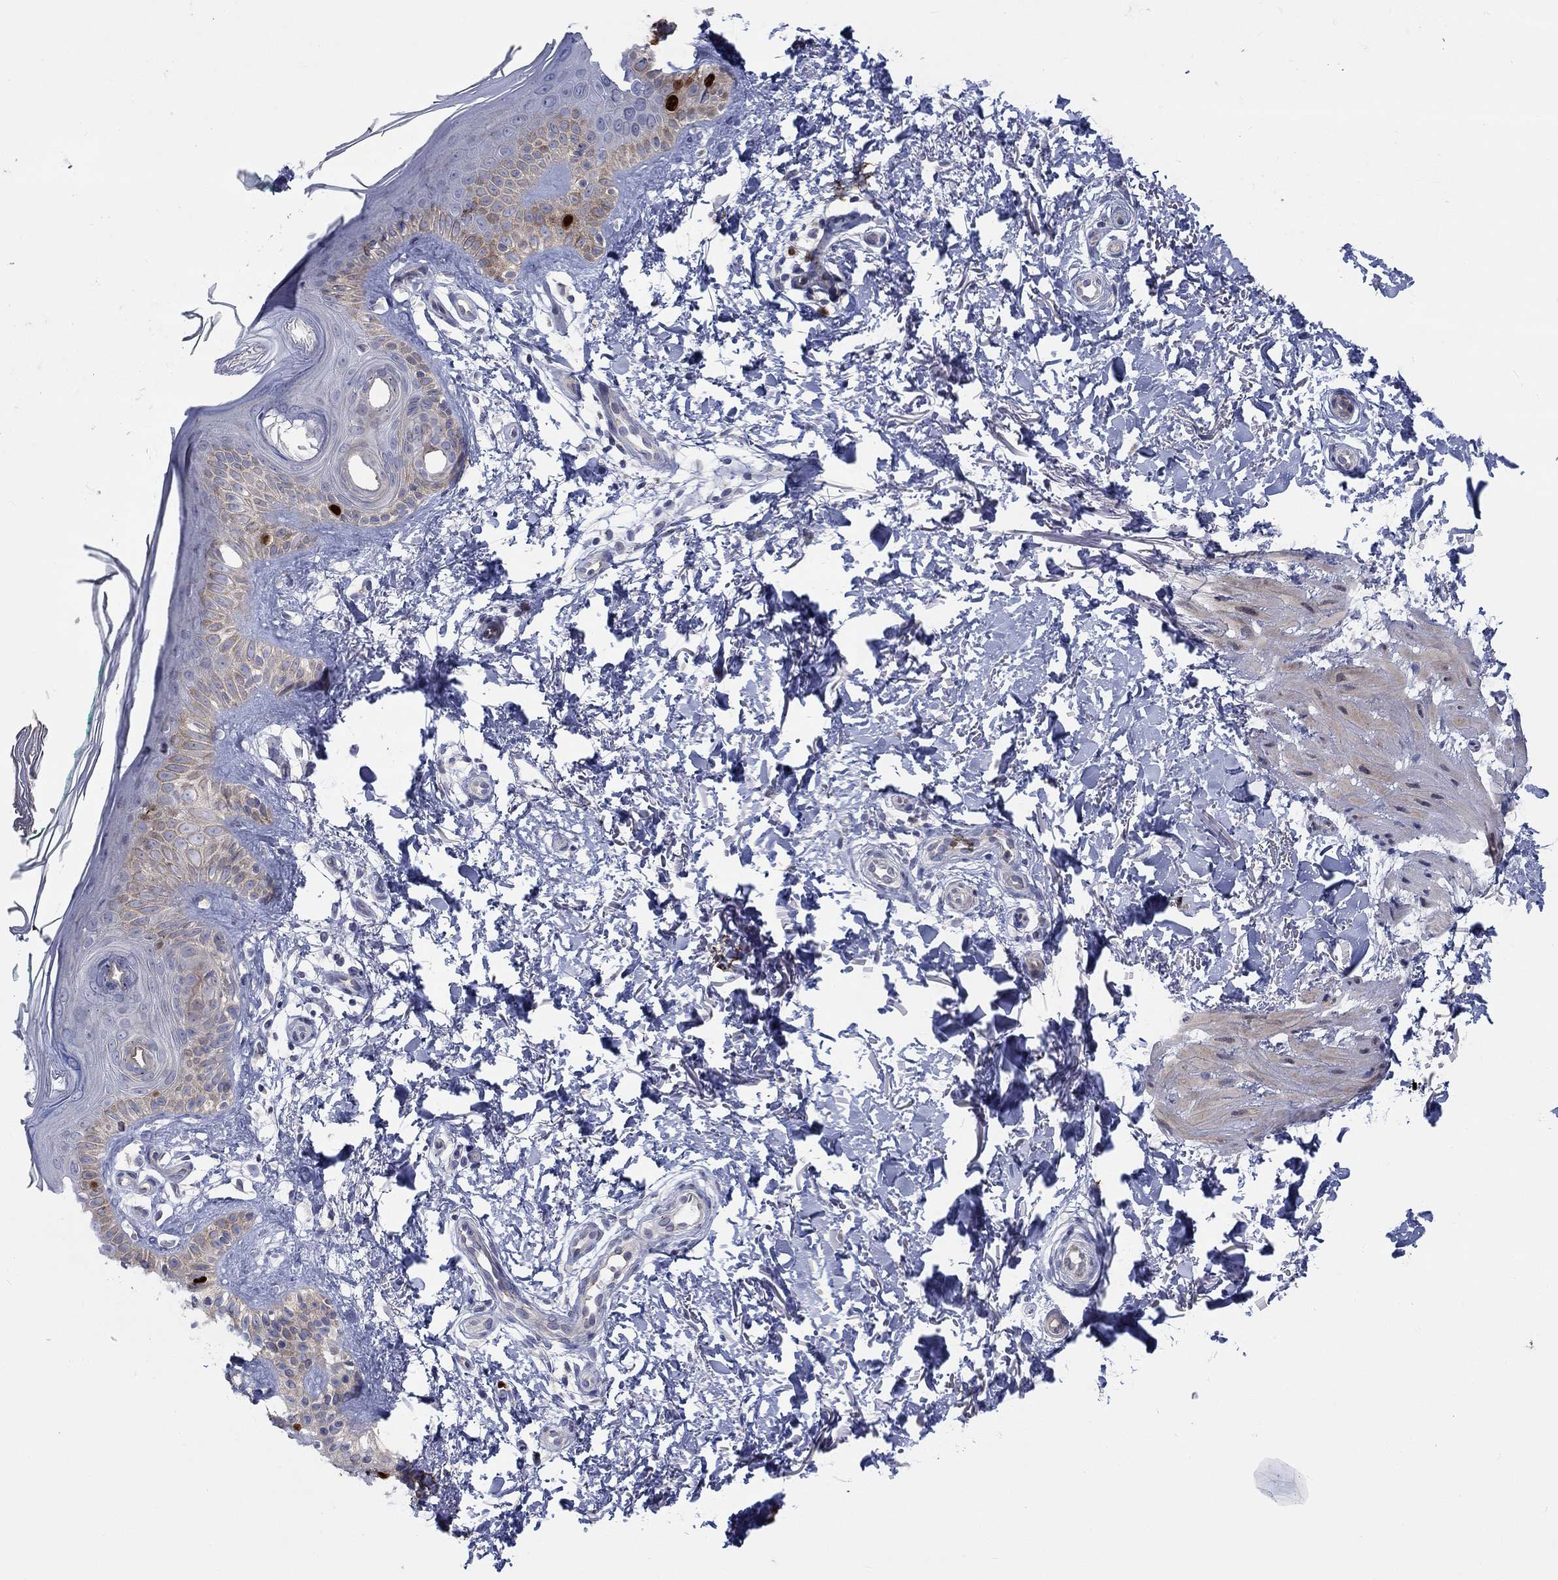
{"staining": {"intensity": "negative", "quantity": "none", "location": "none"}, "tissue": "skin", "cell_type": "Fibroblasts", "image_type": "normal", "snomed": [{"axis": "morphology", "description": "Normal tissue, NOS"}, {"axis": "morphology", "description": "Inflammation, NOS"}, {"axis": "morphology", "description": "Fibrosis, NOS"}, {"axis": "topography", "description": "Skin"}], "caption": "The IHC histopathology image has no significant expression in fibroblasts of skin.", "gene": "PRC1", "patient": {"sex": "male", "age": 71}}